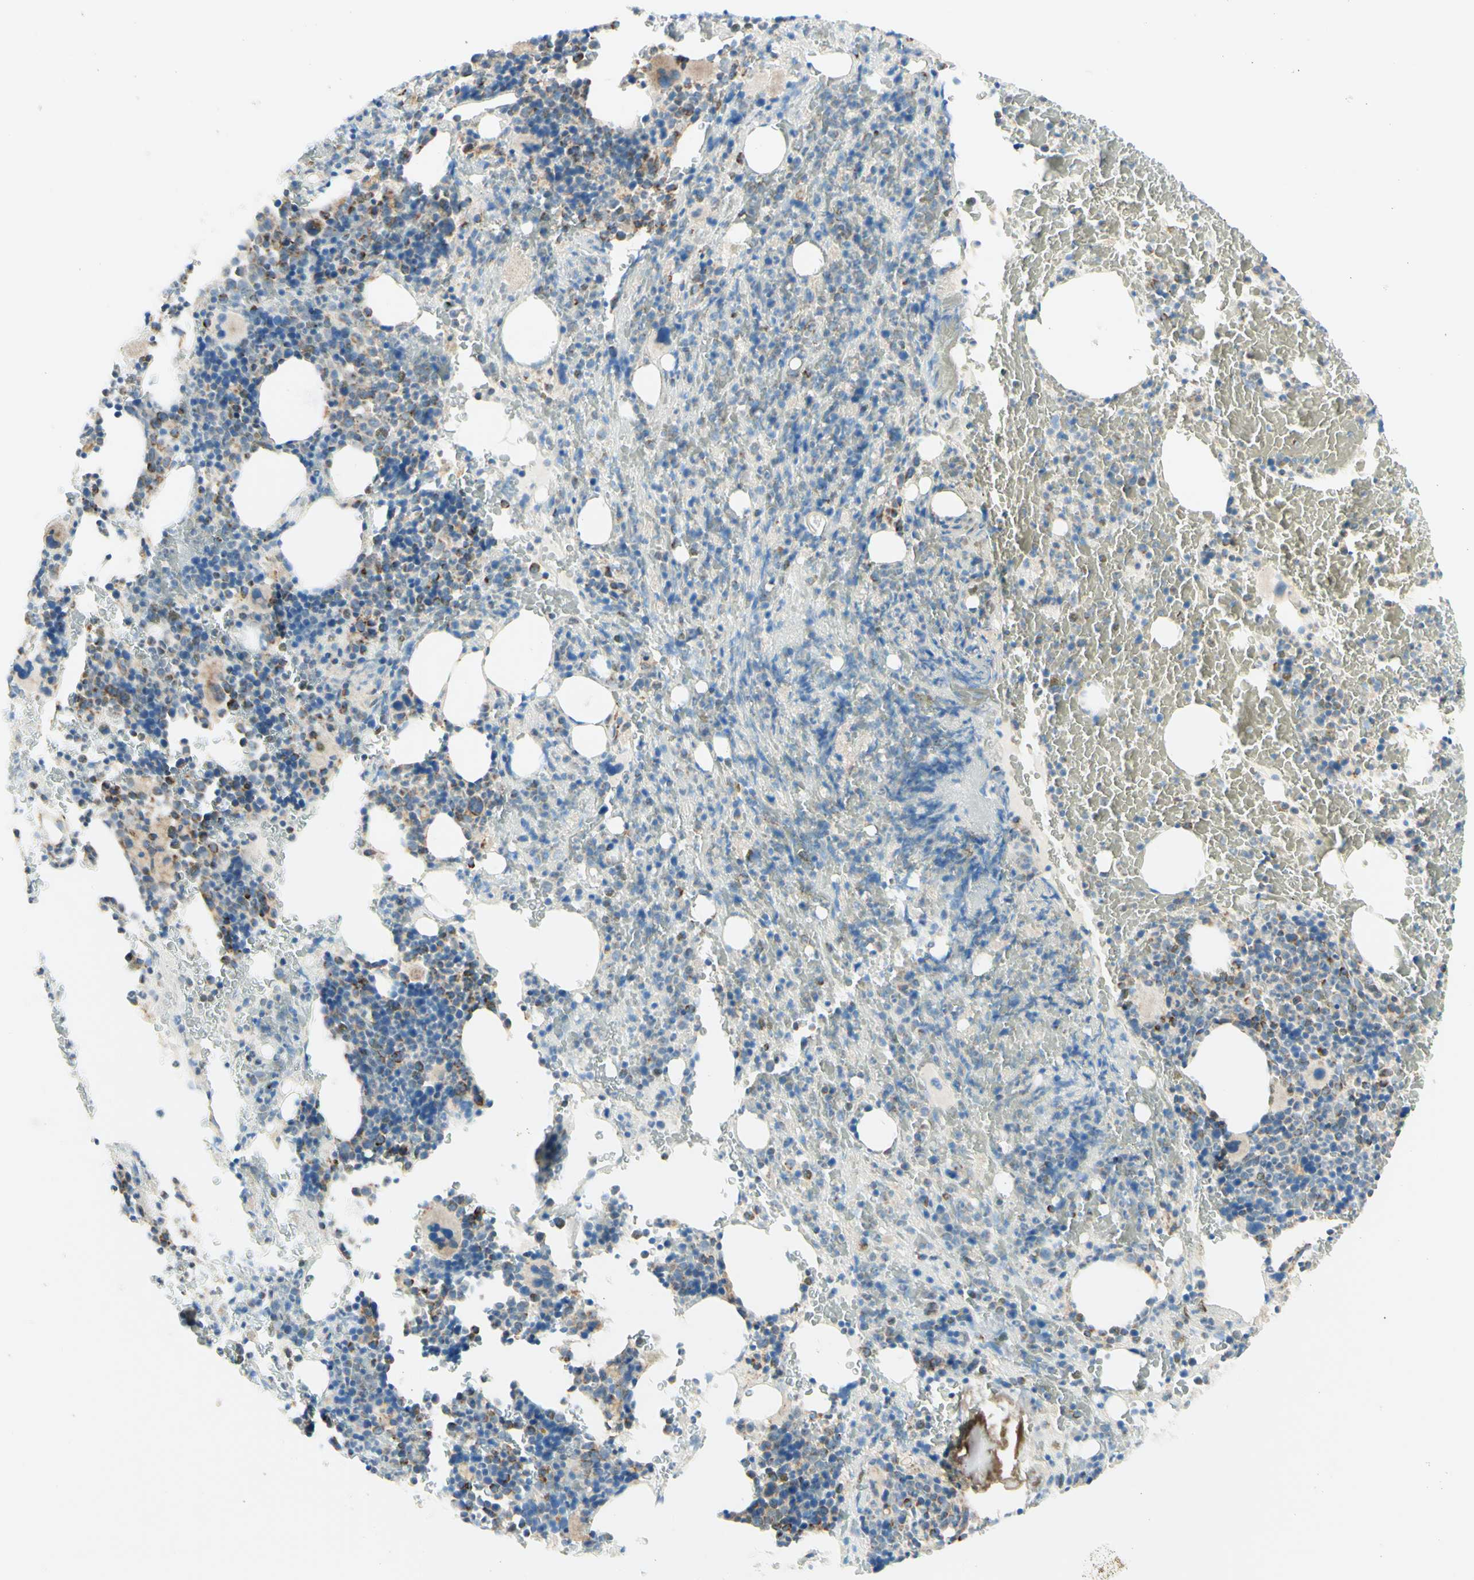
{"staining": {"intensity": "moderate", "quantity": "<25%", "location": "cytoplasmic/membranous"}, "tissue": "bone marrow", "cell_type": "Hematopoietic cells", "image_type": "normal", "snomed": [{"axis": "morphology", "description": "Normal tissue, NOS"}, {"axis": "morphology", "description": "Inflammation, NOS"}, {"axis": "topography", "description": "Bone marrow"}], "caption": "Immunohistochemistry micrograph of benign bone marrow stained for a protein (brown), which shows low levels of moderate cytoplasmic/membranous expression in approximately <25% of hematopoietic cells.", "gene": "ARMC10", "patient": {"sex": "male", "age": 72}}